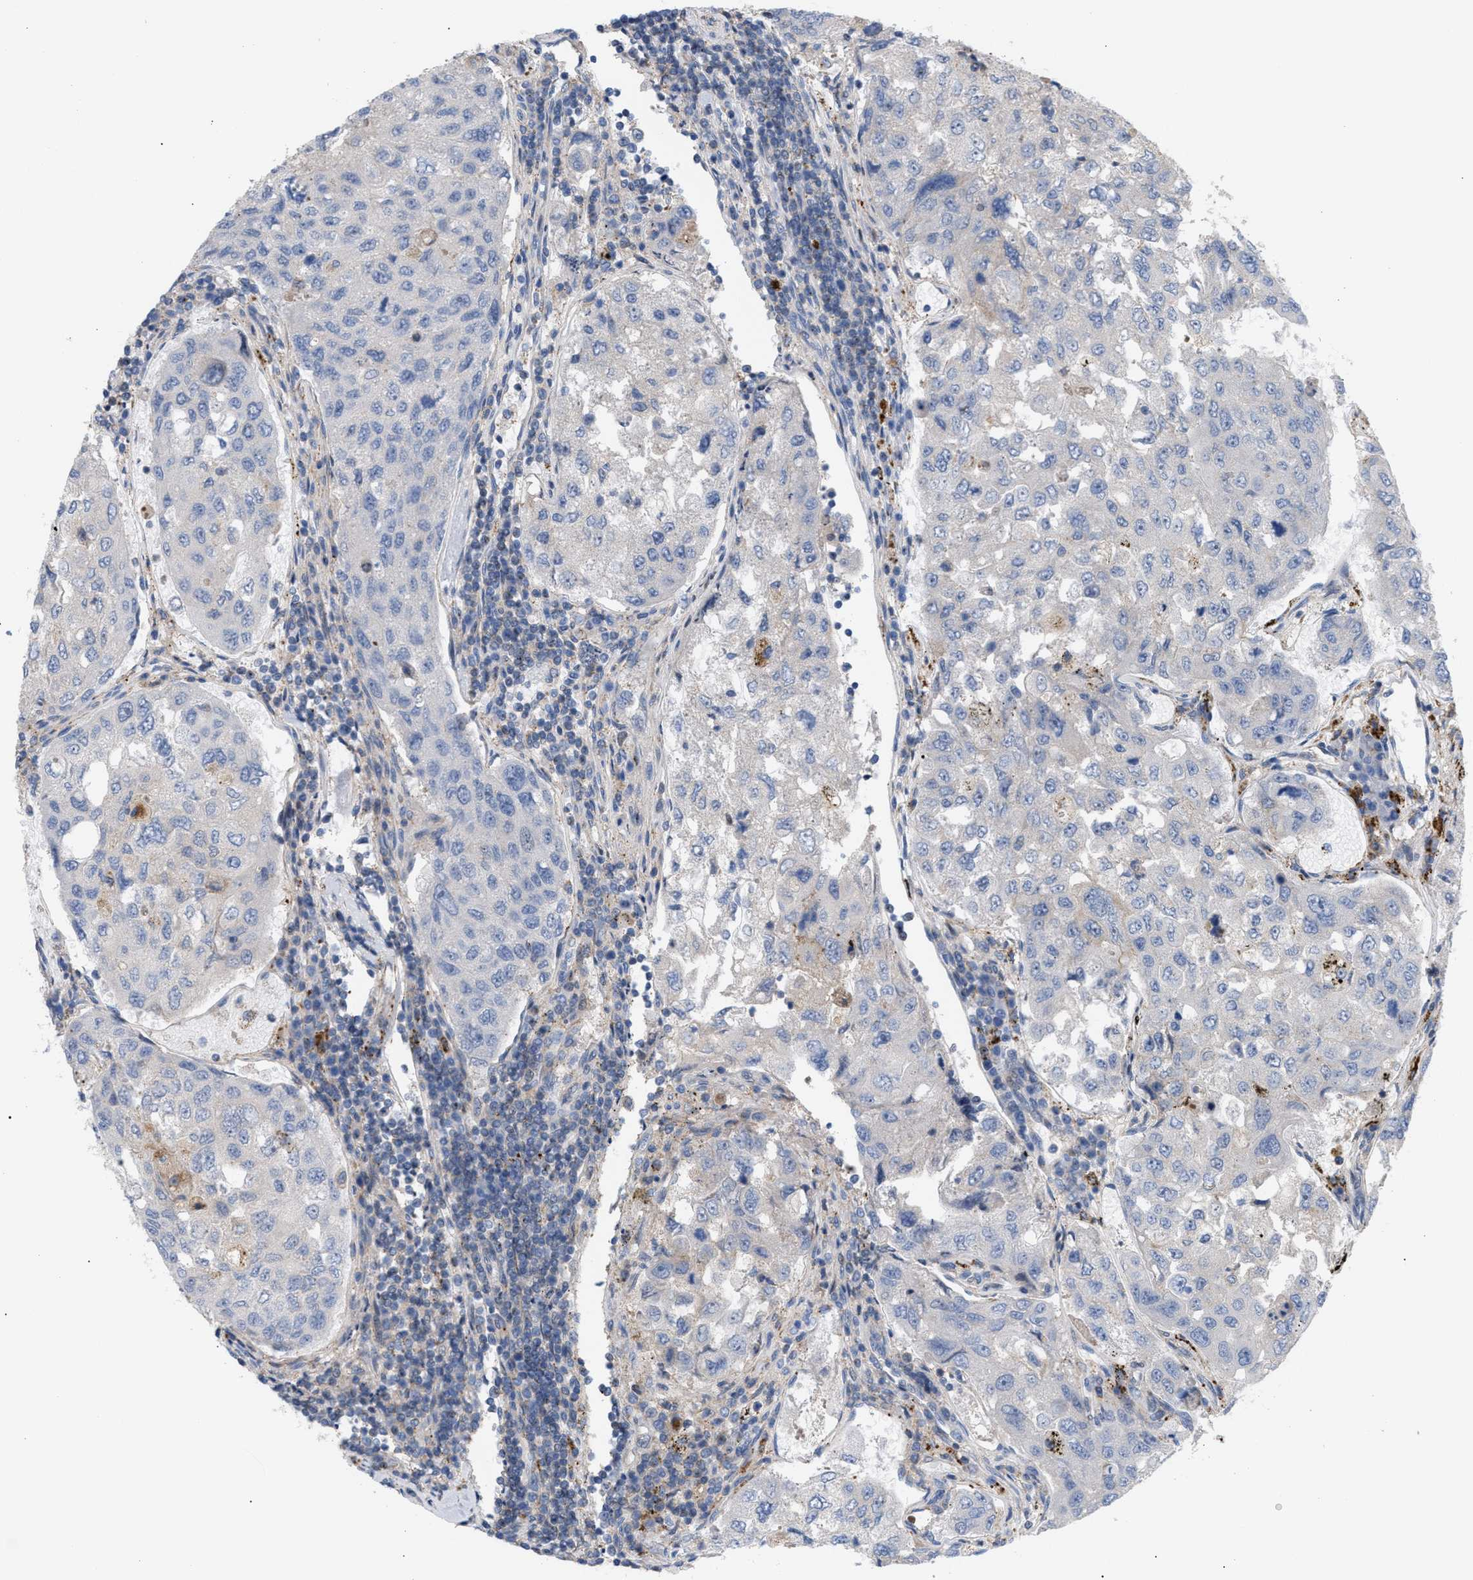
{"staining": {"intensity": "negative", "quantity": "none", "location": "none"}, "tissue": "urothelial cancer", "cell_type": "Tumor cells", "image_type": "cancer", "snomed": [{"axis": "morphology", "description": "Urothelial carcinoma, High grade"}, {"axis": "topography", "description": "Lymph node"}, {"axis": "topography", "description": "Urinary bladder"}], "caption": "Immunohistochemistry (IHC) of urothelial cancer shows no staining in tumor cells. The staining was performed using DAB (3,3'-diaminobenzidine) to visualize the protein expression in brown, while the nuclei were stained in blue with hematoxylin (Magnification: 20x).", "gene": "MBTD1", "patient": {"sex": "male", "age": 51}}